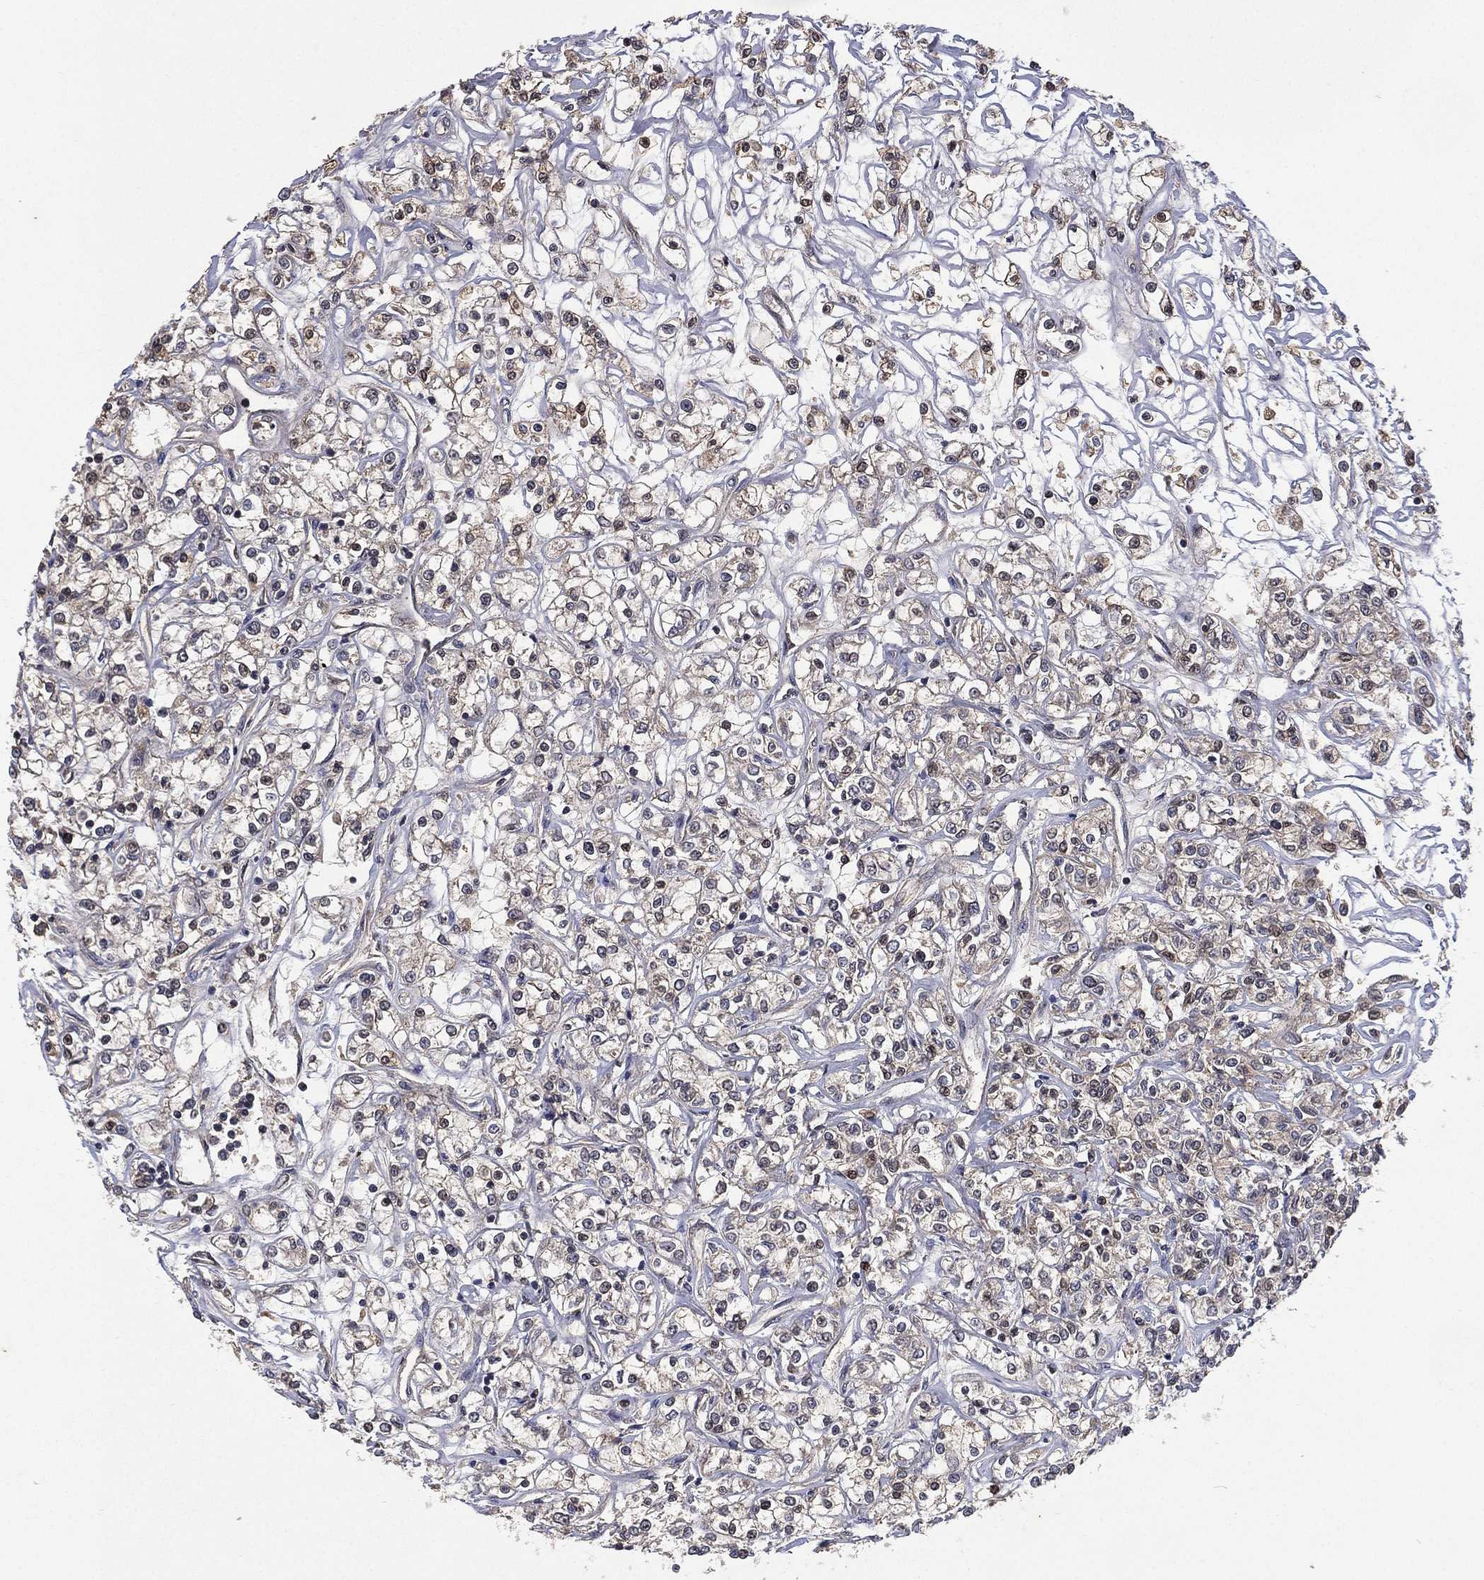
{"staining": {"intensity": "negative", "quantity": "none", "location": "none"}, "tissue": "renal cancer", "cell_type": "Tumor cells", "image_type": "cancer", "snomed": [{"axis": "morphology", "description": "Adenocarcinoma, NOS"}, {"axis": "topography", "description": "Kidney"}], "caption": "Renal adenocarcinoma was stained to show a protein in brown. There is no significant positivity in tumor cells. (IHC, brightfield microscopy, high magnification).", "gene": "NELFCD", "patient": {"sex": "female", "age": 59}}